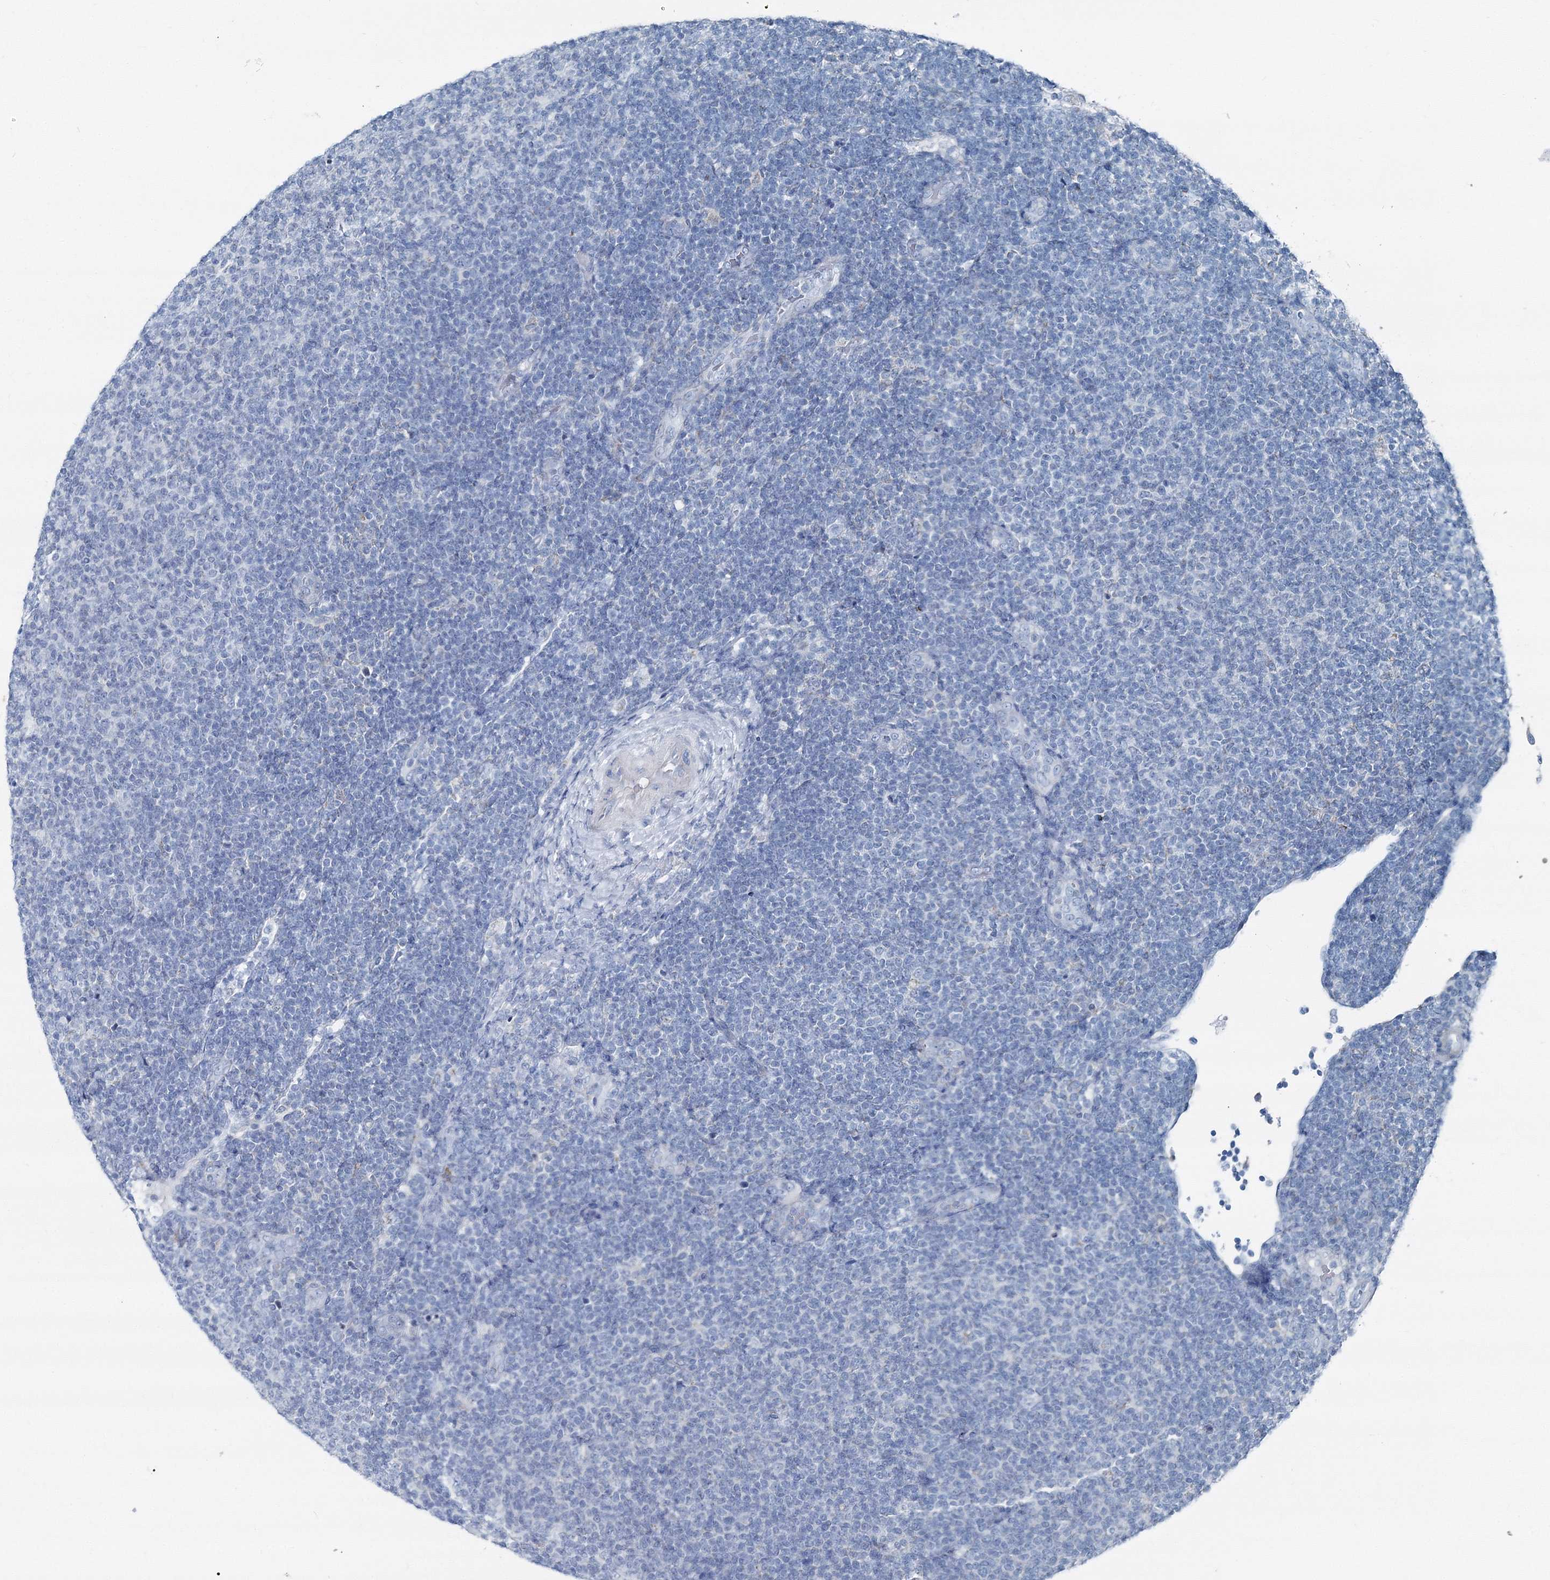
{"staining": {"intensity": "negative", "quantity": "none", "location": "none"}, "tissue": "lymphoma", "cell_type": "Tumor cells", "image_type": "cancer", "snomed": [{"axis": "morphology", "description": "Malignant lymphoma, non-Hodgkin's type, Low grade"}, {"axis": "topography", "description": "Lymph node"}], "caption": "High power microscopy histopathology image of an immunohistochemistry histopathology image of low-grade malignant lymphoma, non-Hodgkin's type, revealing no significant positivity in tumor cells.", "gene": "GABARAPL2", "patient": {"sex": "male", "age": 66}}